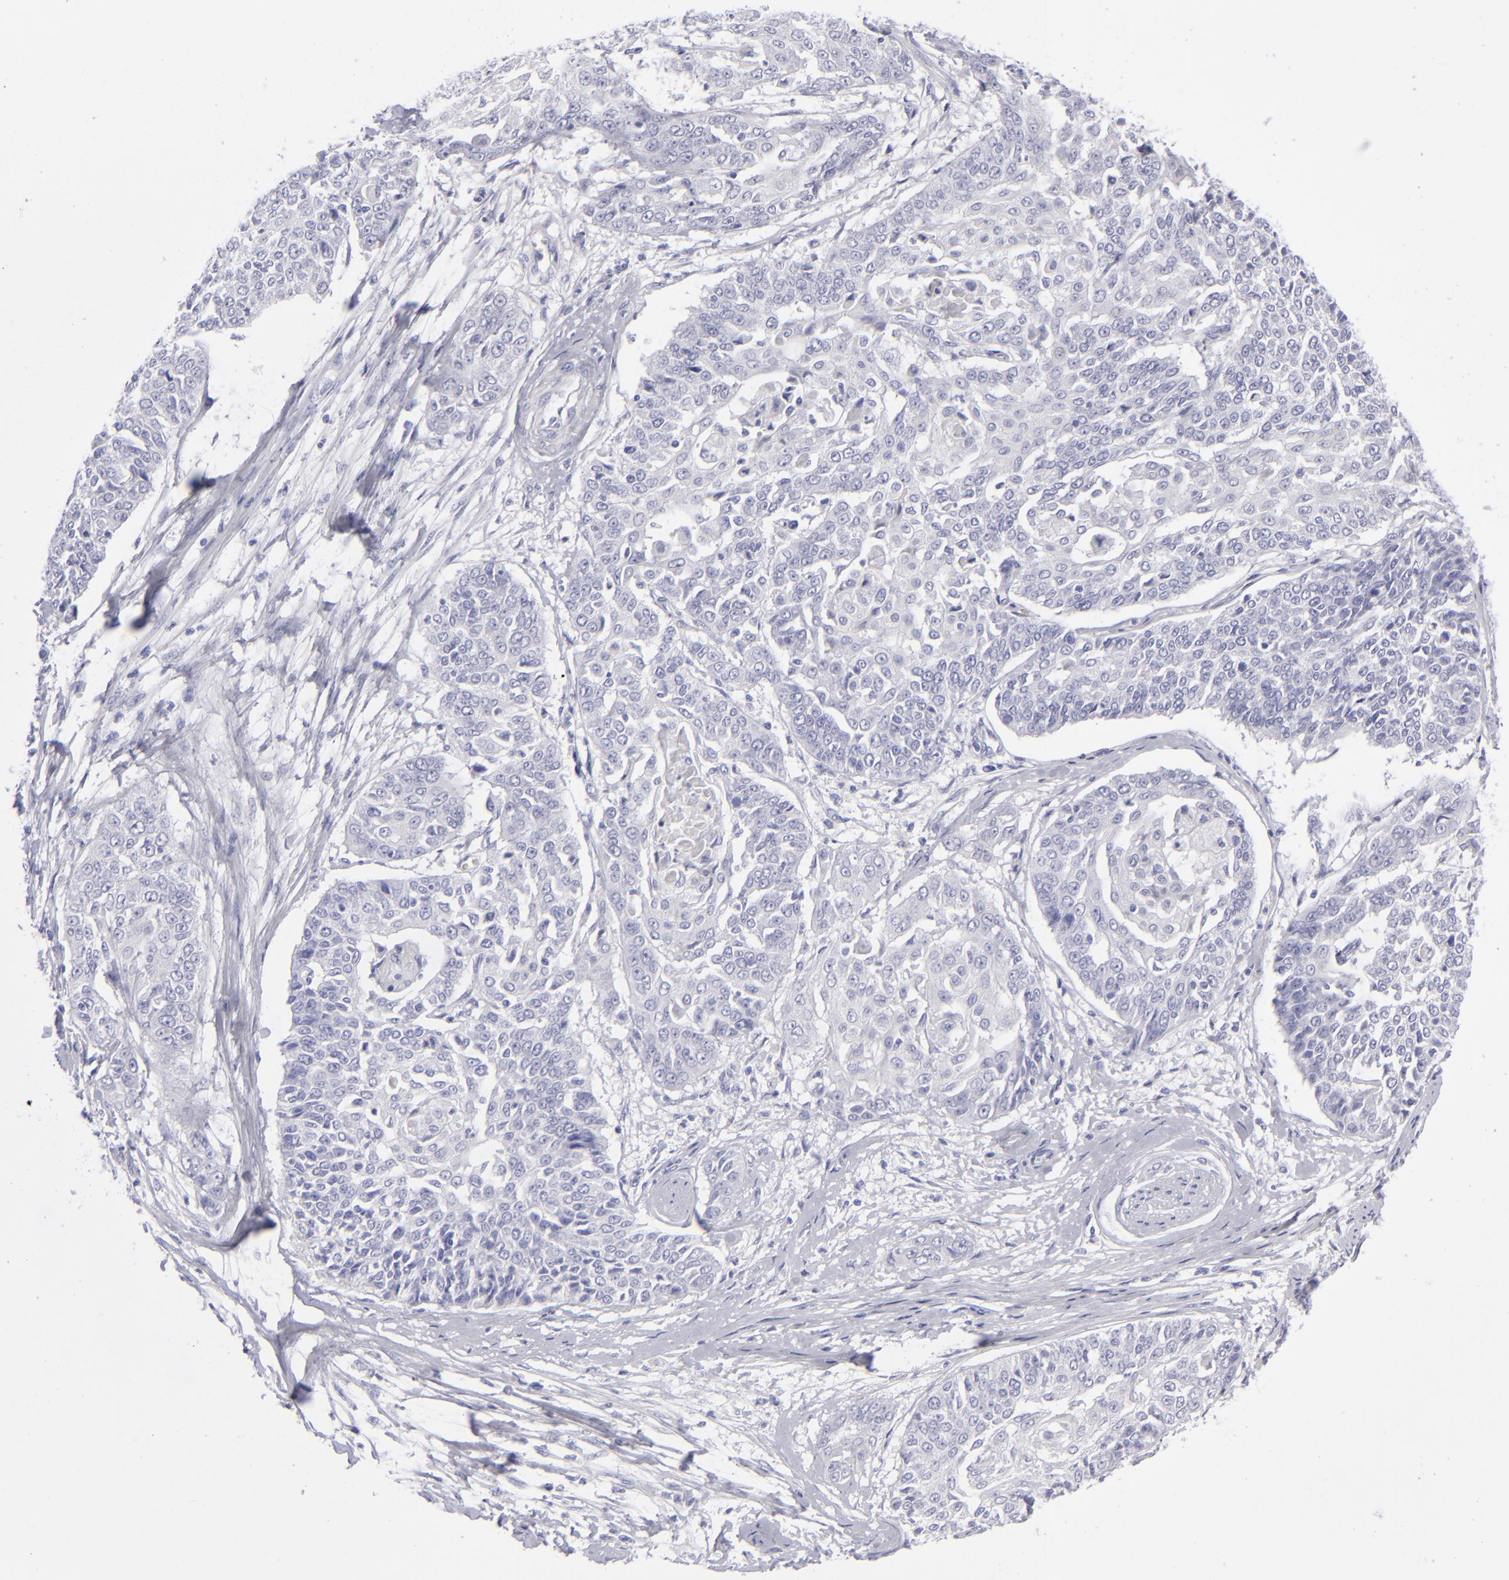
{"staining": {"intensity": "negative", "quantity": "none", "location": "none"}, "tissue": "cervical cancer", "cell_type": "Tumor cells", "image_type": "cancer", "snomed": [{"axis": "morphology", "description": "Squamous cell carcinoma, NOS"}, {"axis": "topography", "description": "Cervix"}], "caption": "Tumor cells are negative for protein expression in human squamous cell carcinoma (cervical).", "gene": "CD22", "patient": {"sex": "female", "age": 64}}